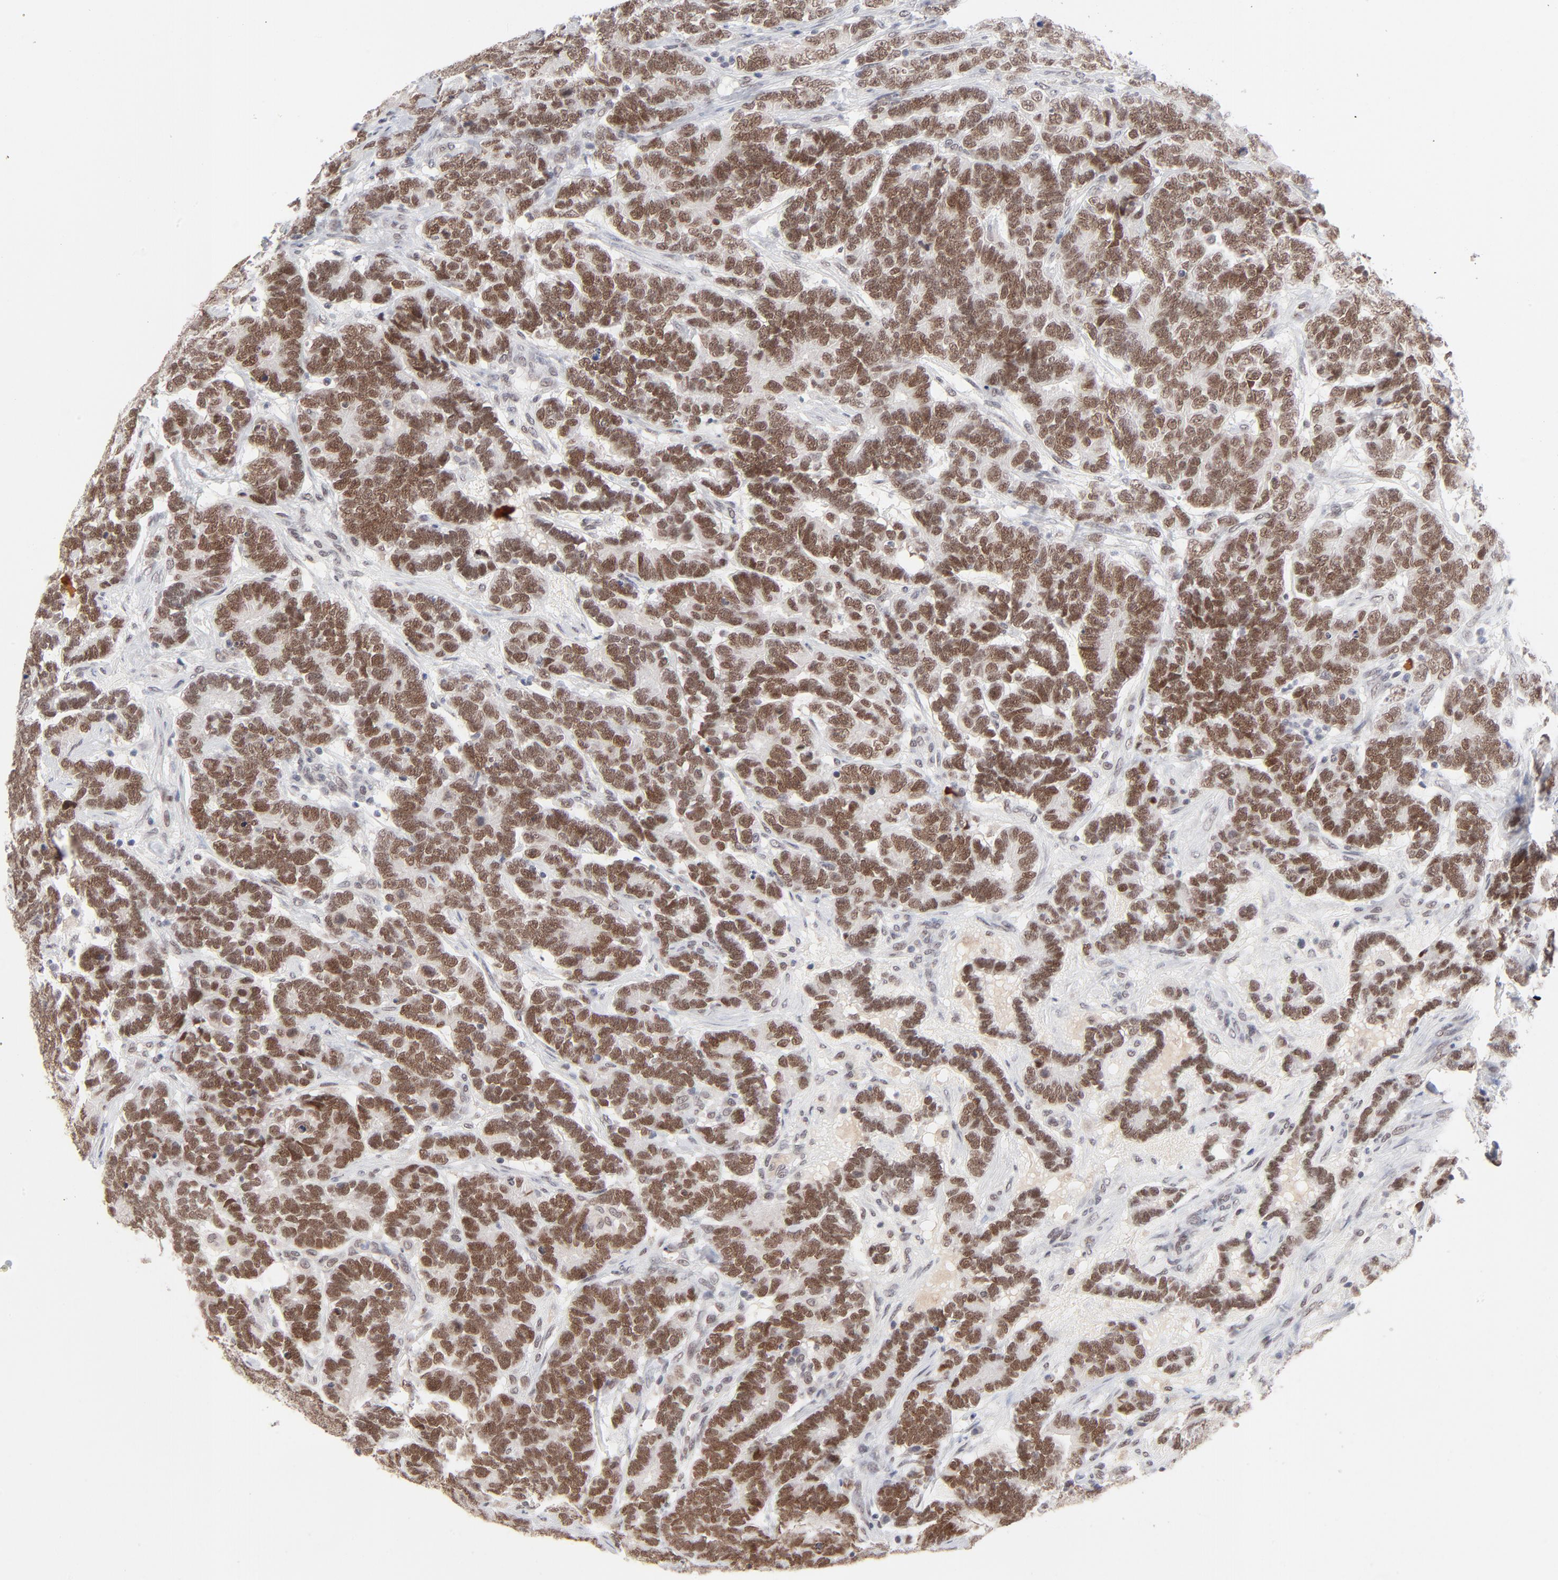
{"staining": {"intensity": "moderate", "quantity": ">75%", "location": "nuclear"}, "tissue": "testis cancer", "cell_type": "Tumor cells", "image_type": "cancer", "snomed": [{"axis": "morphology", "description": "Carcinoma, Embryonal, NOS"}, {"axis": "topography", "description": "Testis"}], "caption": "There is medium levels of moderate nuclear expression in tumor cells of testis cancer (embryonal carcinoma), as demonstrated by immunohistochemical staining (brown color).", "gene": "MBIP", "patient": {"sex": "male", "age": 26}}